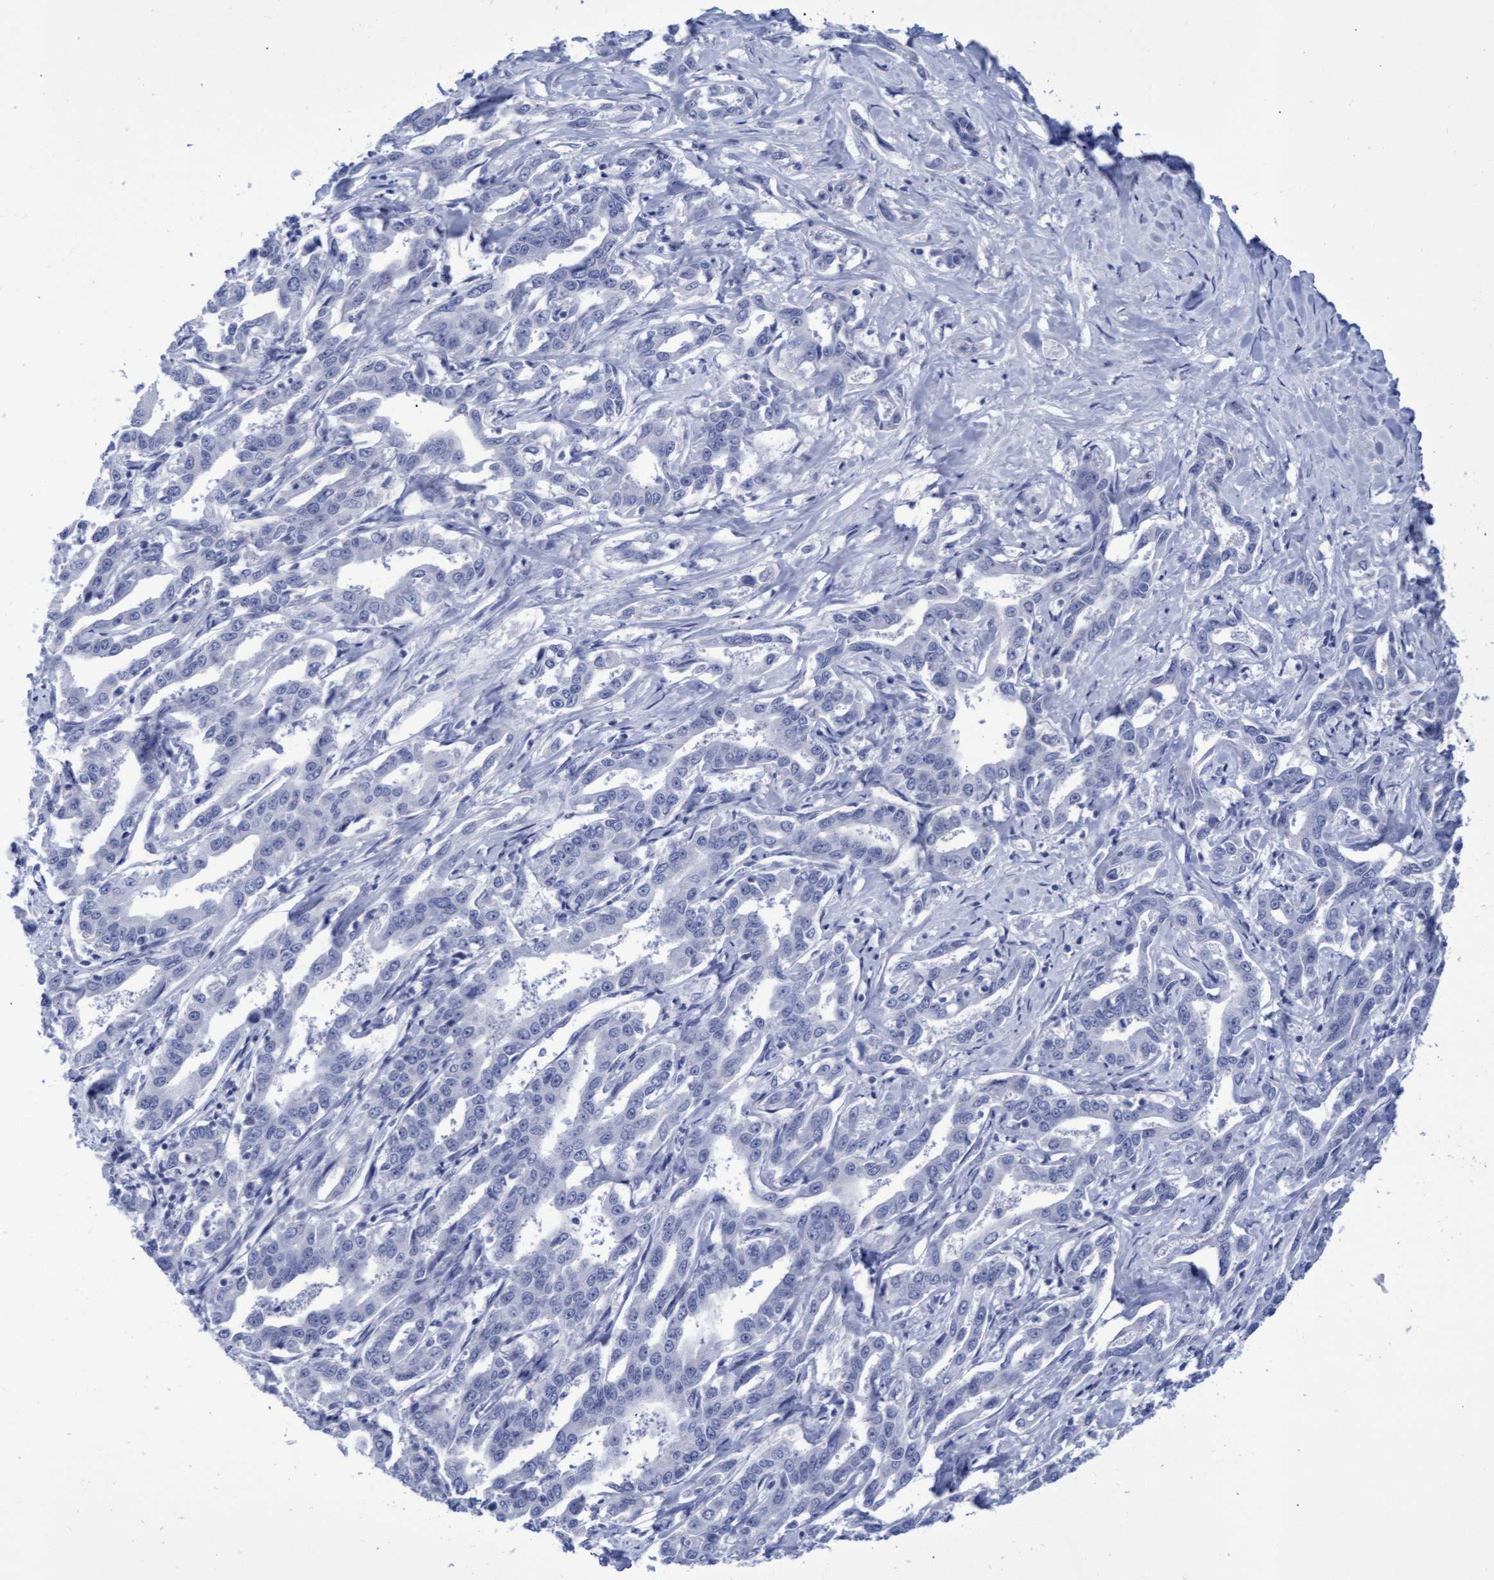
{"staining": {"intensity": "negative", "quantity": "none", "location": "none"}, "tissue": "liver cancer", "cell_type": "Tumor cells", "image_type": "cancer", "snomed": [{"axis": "morphology", "description": "Cholangiocarcinoma"}, {"axis": "topography", "description": "Liver"}], "caption": "Liver cancer (cholangiocarcinoma) was stained to show a protein in brown. There is no significant positivity in tumor cells.", "gene": "INSL6", "patient": {"sex": "male", "age": 59}}